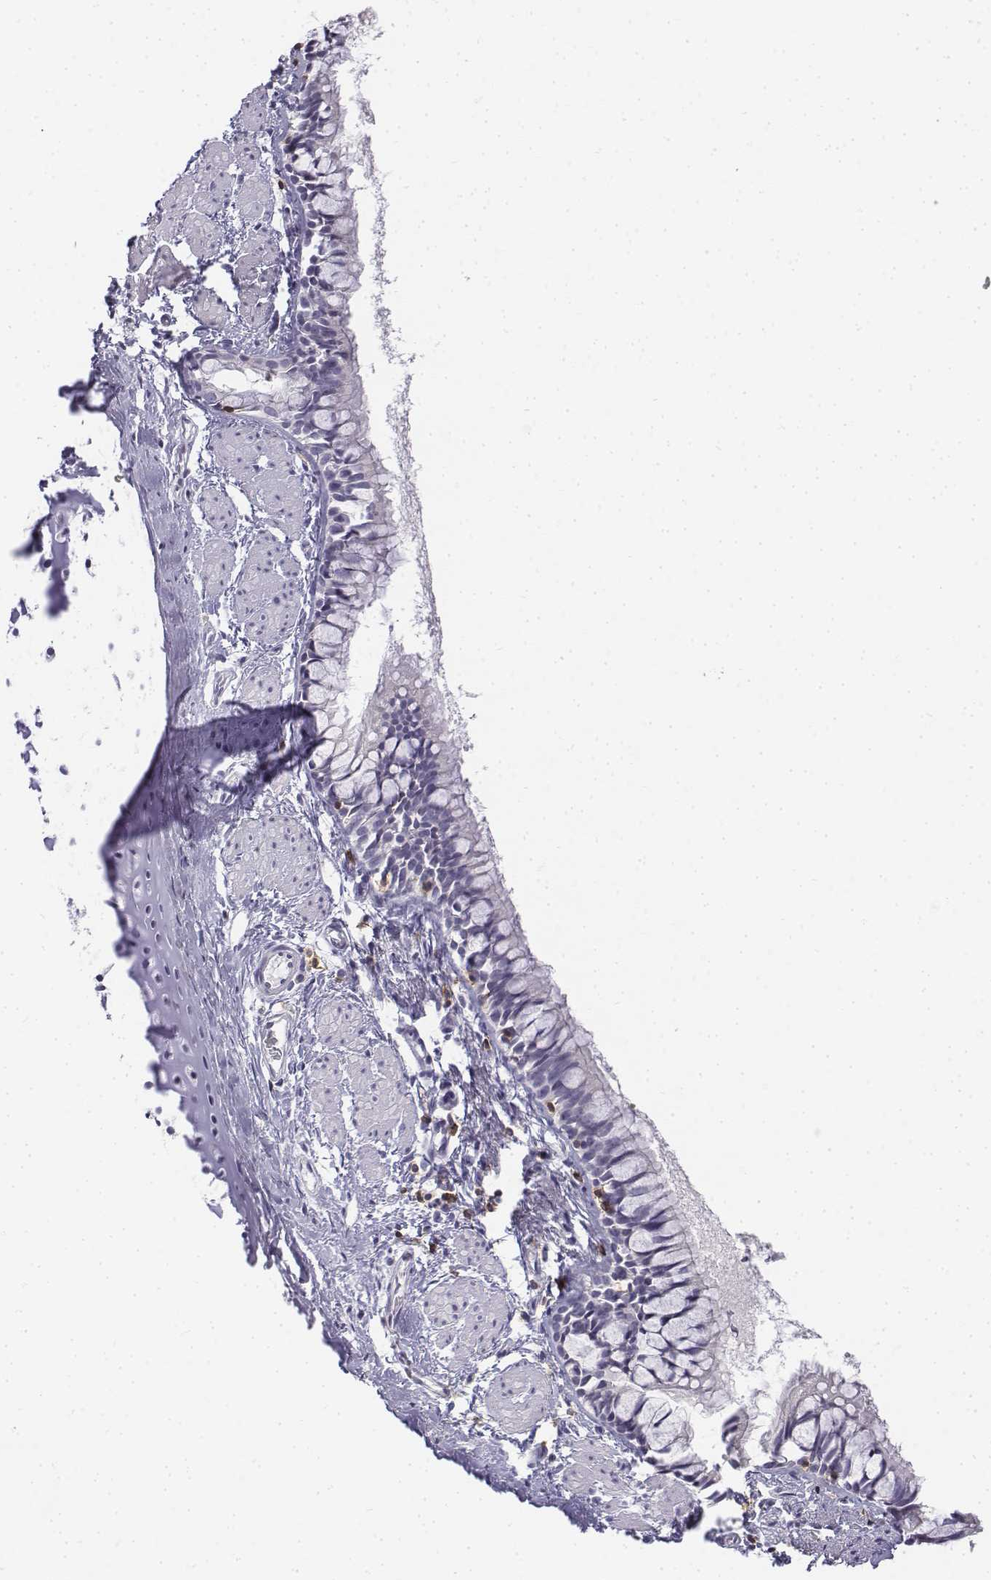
{"staining": {"intensity": "negative", "quantity": "none", "location": "none"}, "tissue": "bronchus", "cell_type": "Respiratory epithelial cells", "image_type": "normal", "snomed": [{"axis": "morphology", "description": "Normal tissue, NOS"}, {"axis": "topography", "description": "Bronchus"}], "caption": "Immunohistochemistry of benign human bronchus reveals no positivity in respiratory epithelial cells.", "gene": "CD3E", "patient": {"sex": "male", "age": 1}}